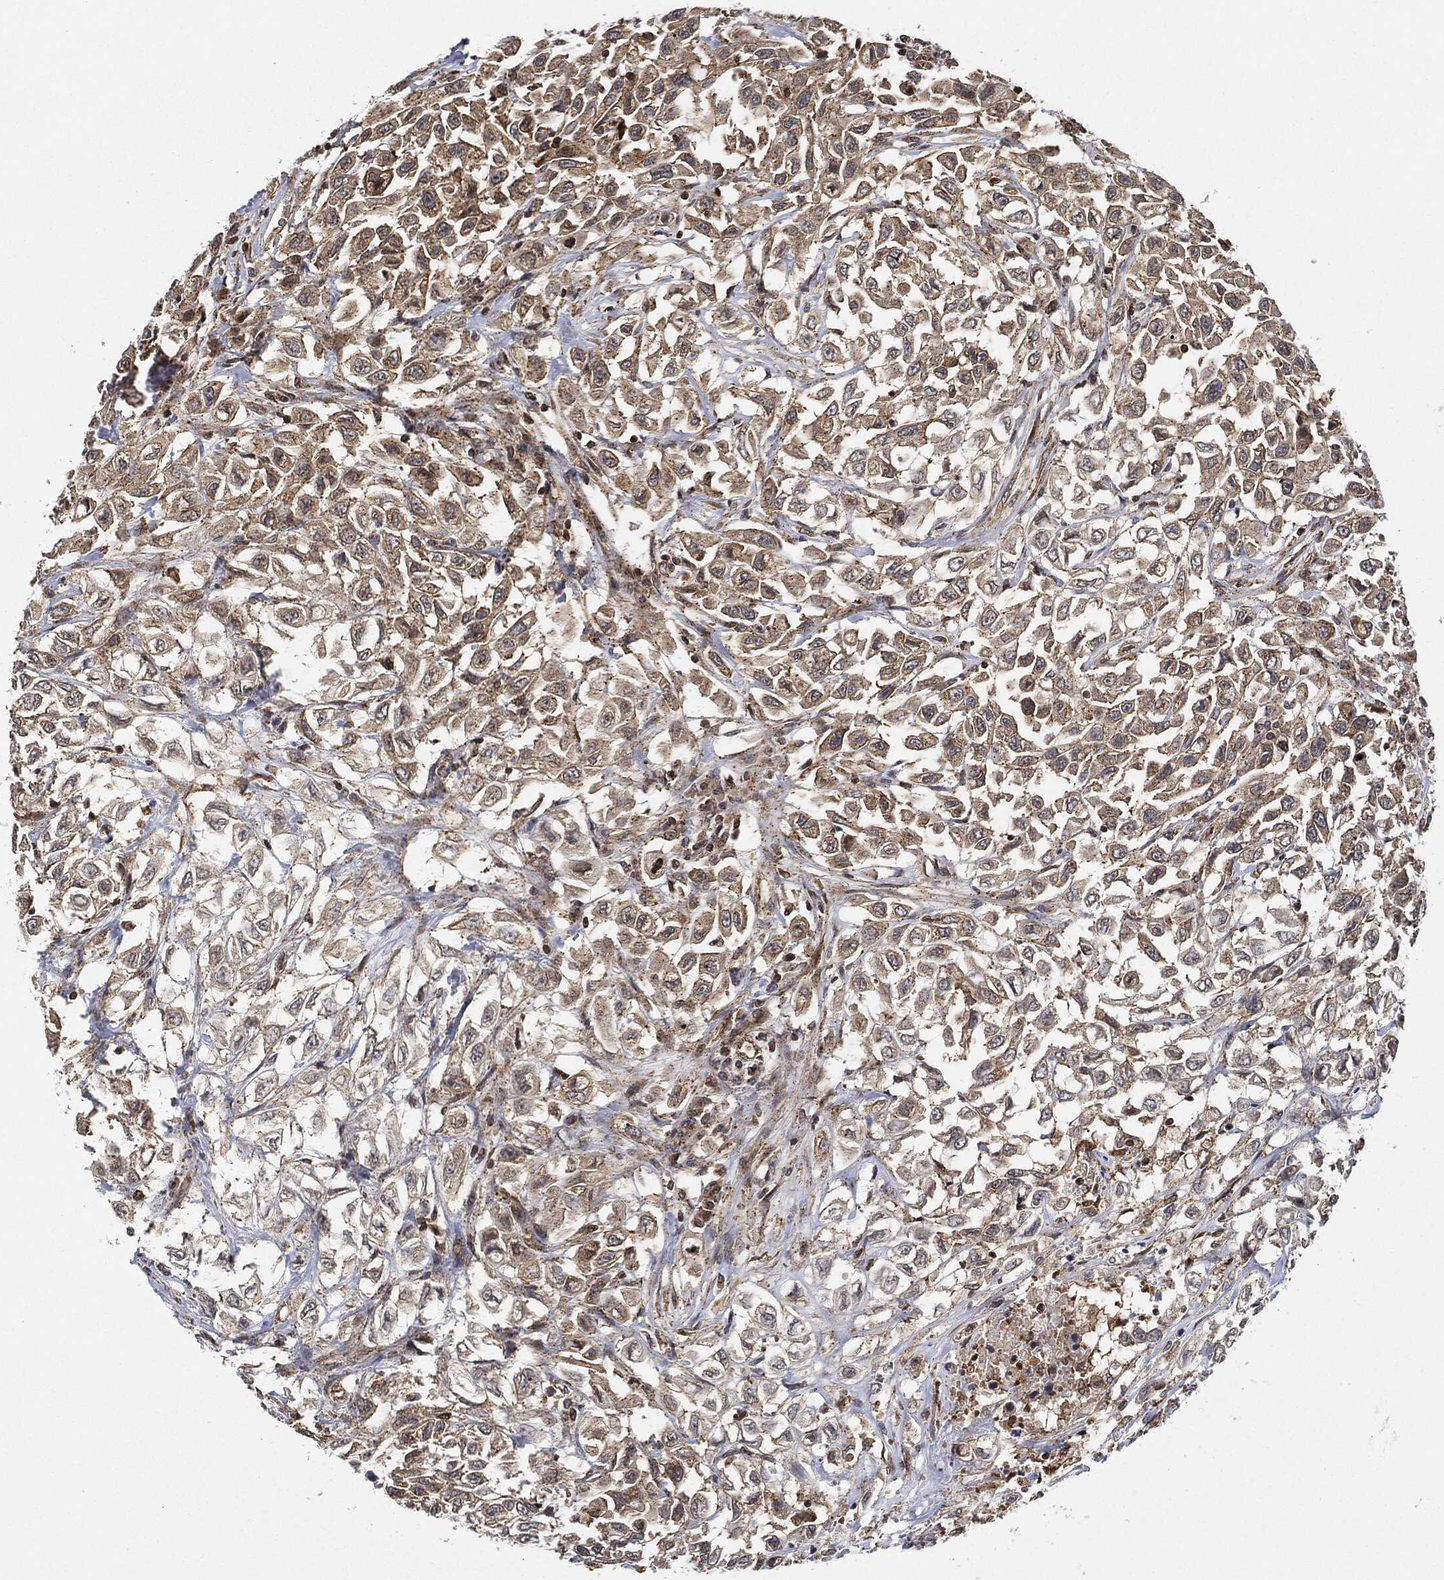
{"staining": {"intensity": "strong", "quantity": "<25%", "location": "cytoplasmic/membranous"}, "tissue": "urothelial cancer", "cell_type": "Tumor cells", "image_type": "cancer", "snomed": [{"axis": "morphology", "description": "Urothelial carcinoma, High grade"}, {"axis": "topography", "description": "Urinary bladder"}], "caption": "An image of urothelial carcinoma (high-grade) stained for a protein reveals strong cytoplasmic/membranous brown staining in tumor cells. (brown staining indicates protein expression, while blue staining denotes nuclei).", "gene": "MAP3K3", "patient": {"sex": "female", "age": 56}}